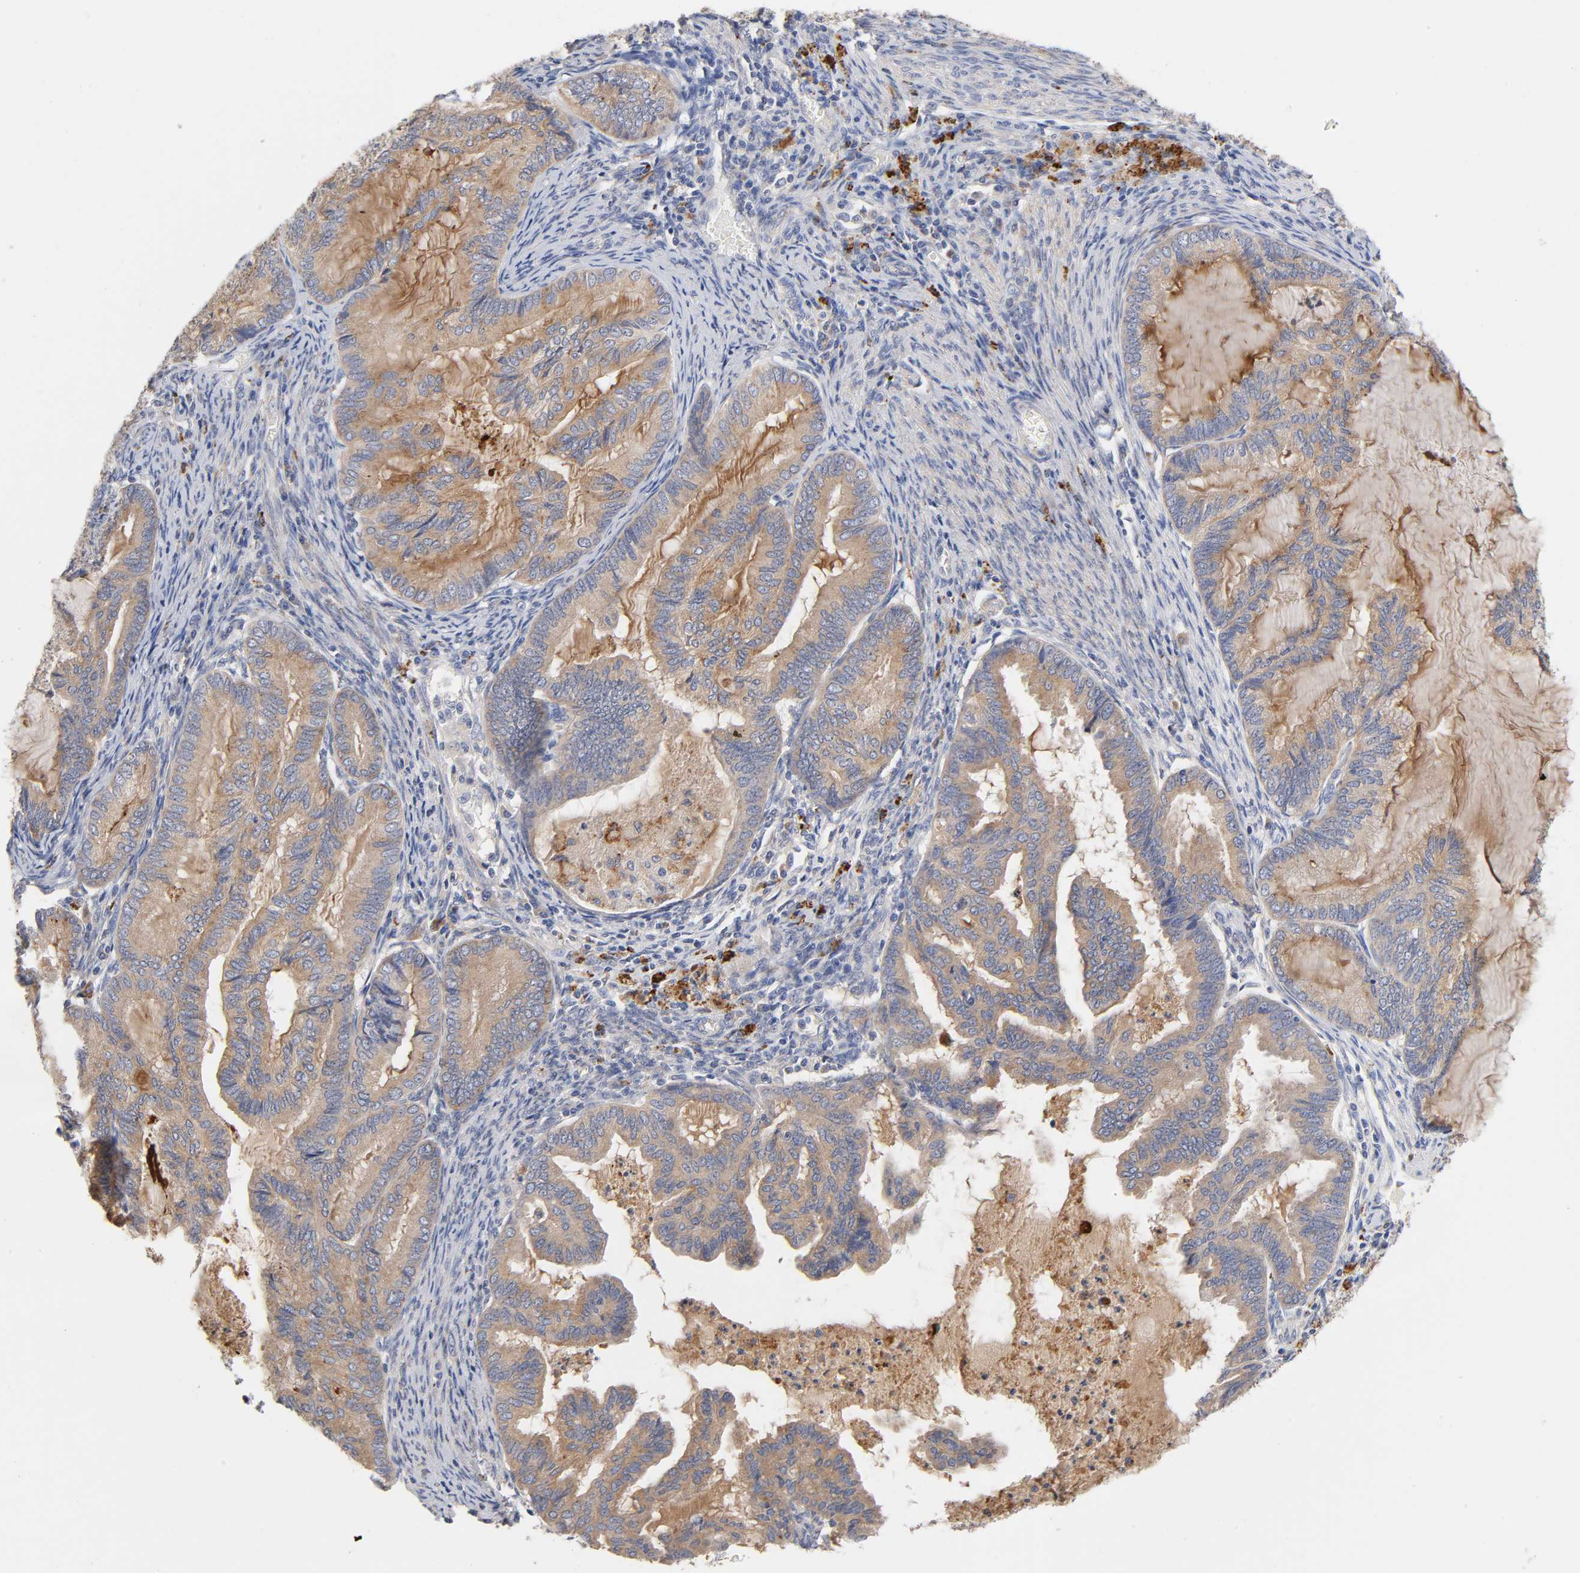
{"staining": {"intensity": "weak", "quantity": ">75%", "location": "cytoplasmic/membranous"}, "tissue": "cervical cancer", "cell_type": "Tumor cells", "image_type": "cancer", "snomed": [{"axis": "morphology", "description": "Normal tissue, NOS"}, {"axis": "morphology", "description": "Adenocarcinoma, NOS"}, {"axis": "topography", "description": "Cervix"}, {"axis": "topography", "description": "Endometrium"}], "caption": "Cervical cancer (adenocarcinoma) stained for a protein (brown) reveals weak cytoplasmic/membranous positive expression in about >75% of tumor cells.", "gene": "C17orf75", "patient": {"sex": "female", "age": 86}}